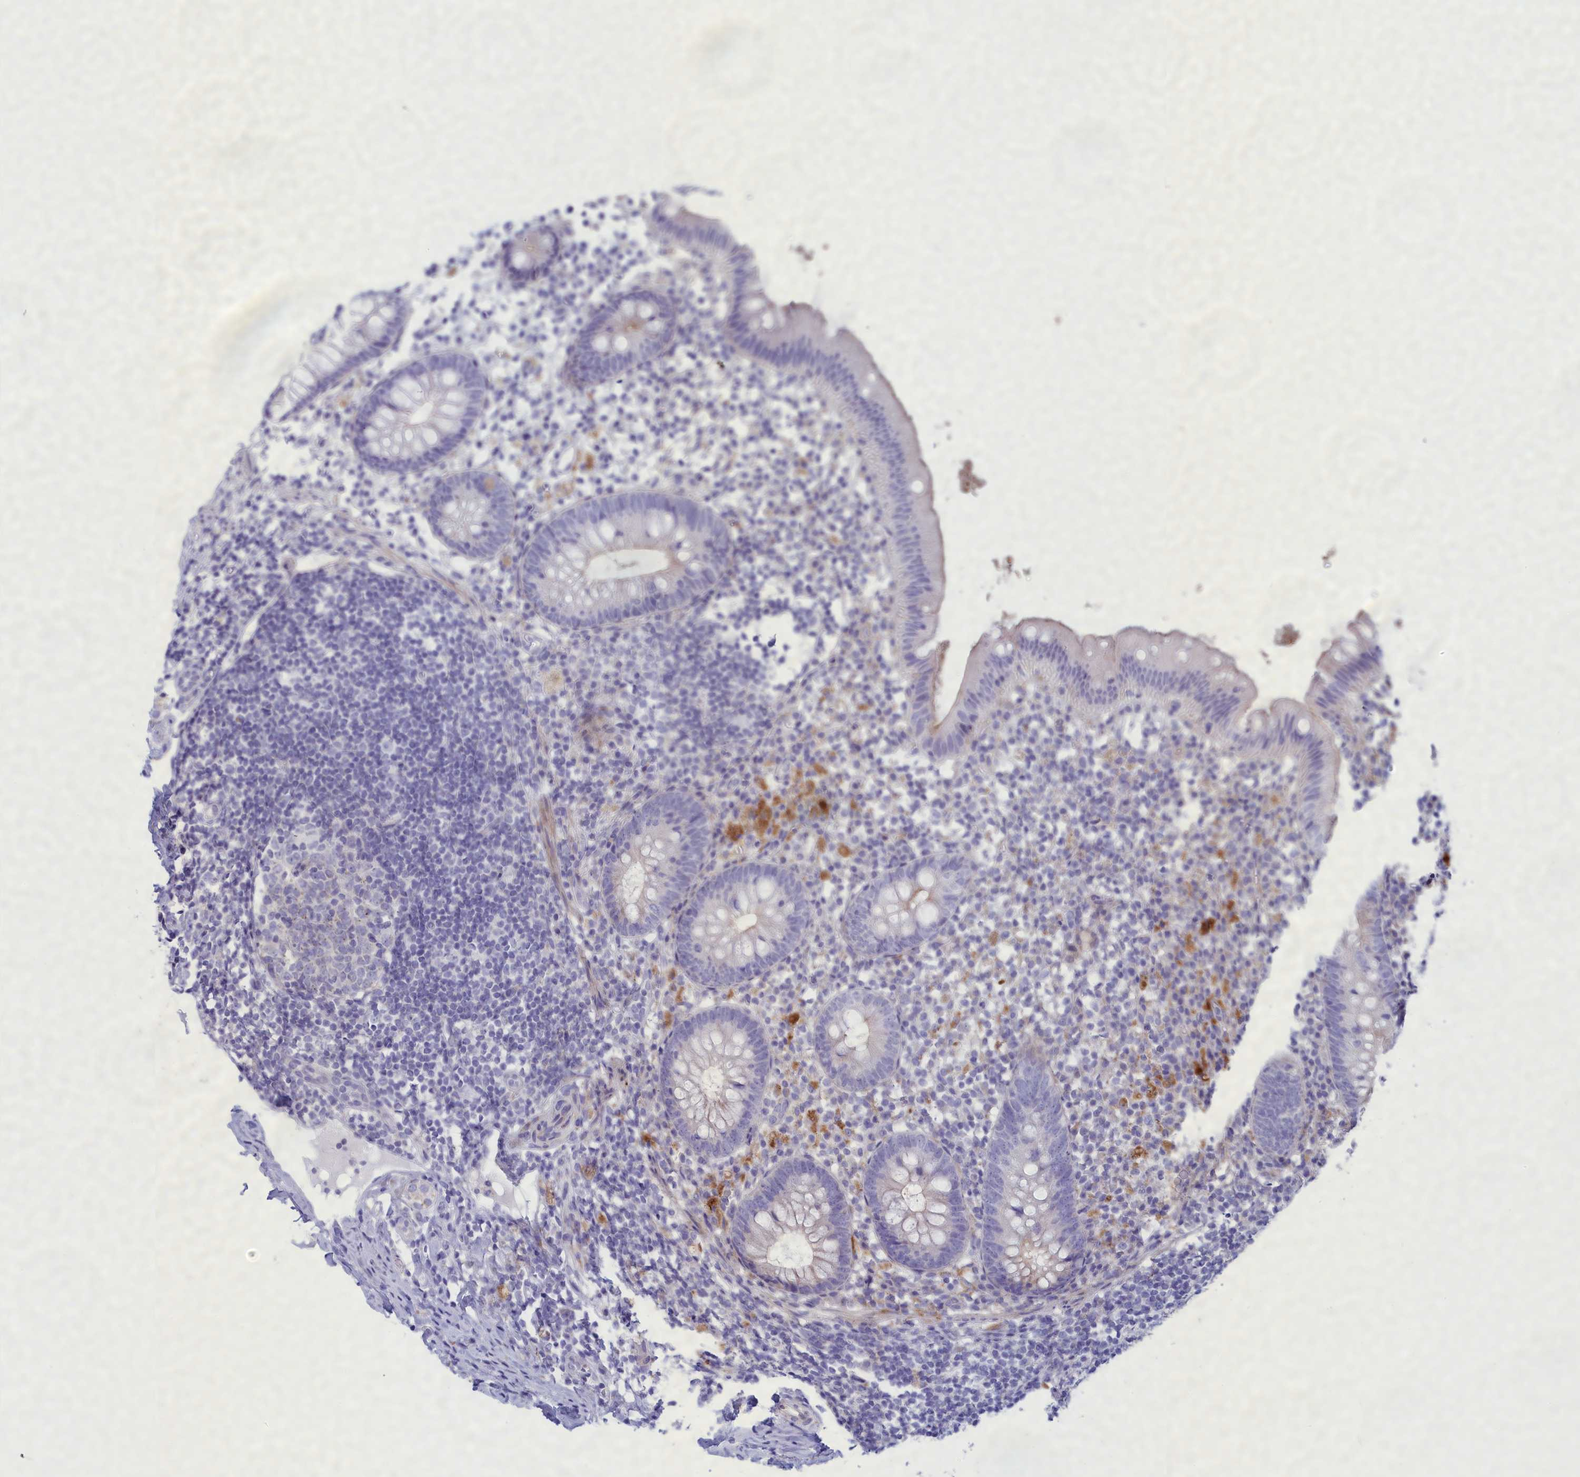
{"staining": {"intensity": "weak", "quantity": "<25%", "location": "cytoplasmic/membranous"}, "tissue": "appendix", "cell_type": "Glandular cells", "image_type": "normal", "snomed": [{"axis": "morphology", "description": "Normal tissue, NOS"}, {"axis": "topography", "description": "Appendix"}], "caption": "Immunohistochemistry (IHC) micrograph of benign appendix: human appendix stained with DAB (3,3'-diaminobenzidine) shows no significant protein positivity in glandular cells.", "gene": "MPV17L2", "patient": {"sex": "female", "age": 20}}